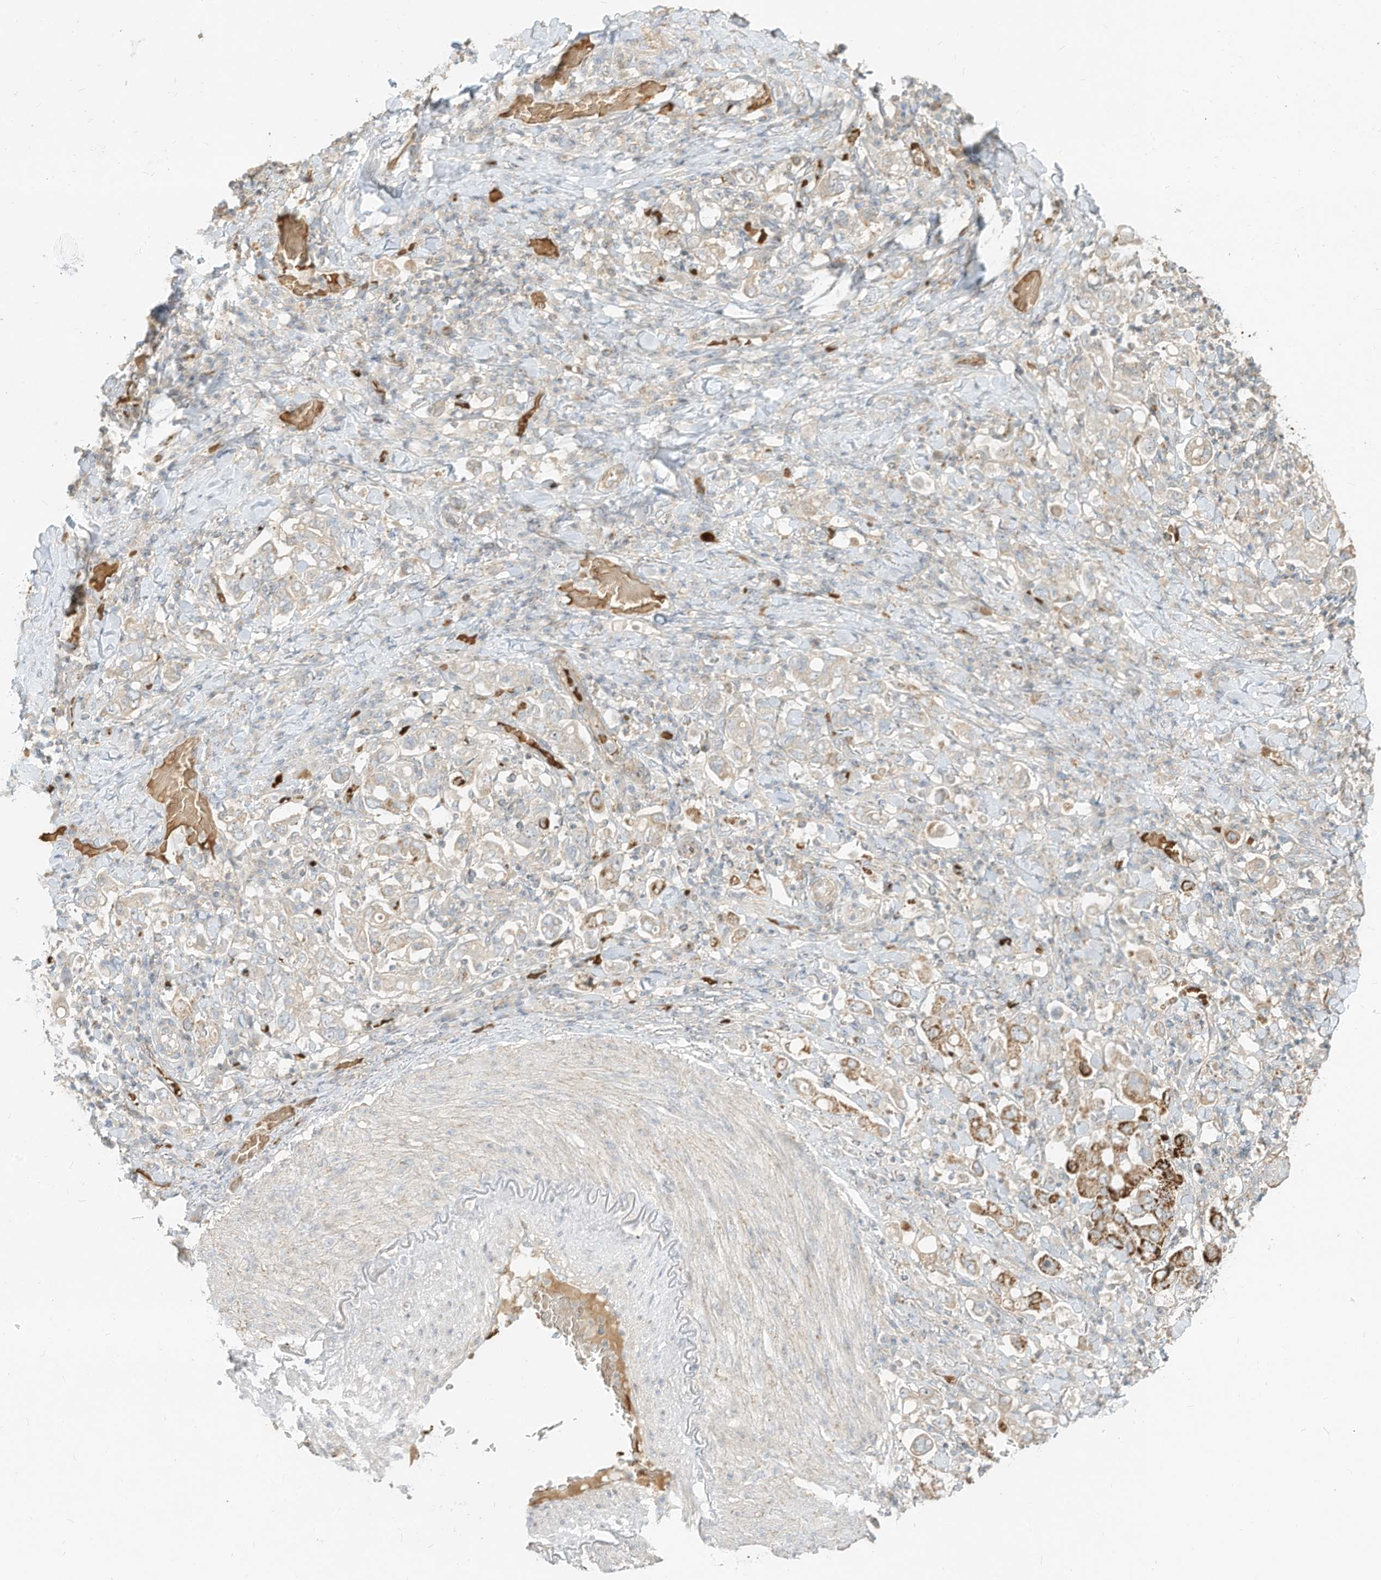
{"staining": {"intensity": "strong", "quantity": "<25%", "location": "cytoplasmic/membranous"}, "tissue": "stomach cancer", "cell_type": "Tumor cells", "image_type": "cancer", "snomed": [{"axis": "morphology", "description": "Adenocarcinoma, NOS"}, {"axis": "topography", "description": "Stomach, upper"}], "caption": "Immunohistochemical staining of human adenocarcinoma (stomach) reveals strong cytoplasmic/membranous protein positivity in approximately <25% of tumor cells.", "gene": "OFD1", "patient": {"sex": "male", "age": 62}}